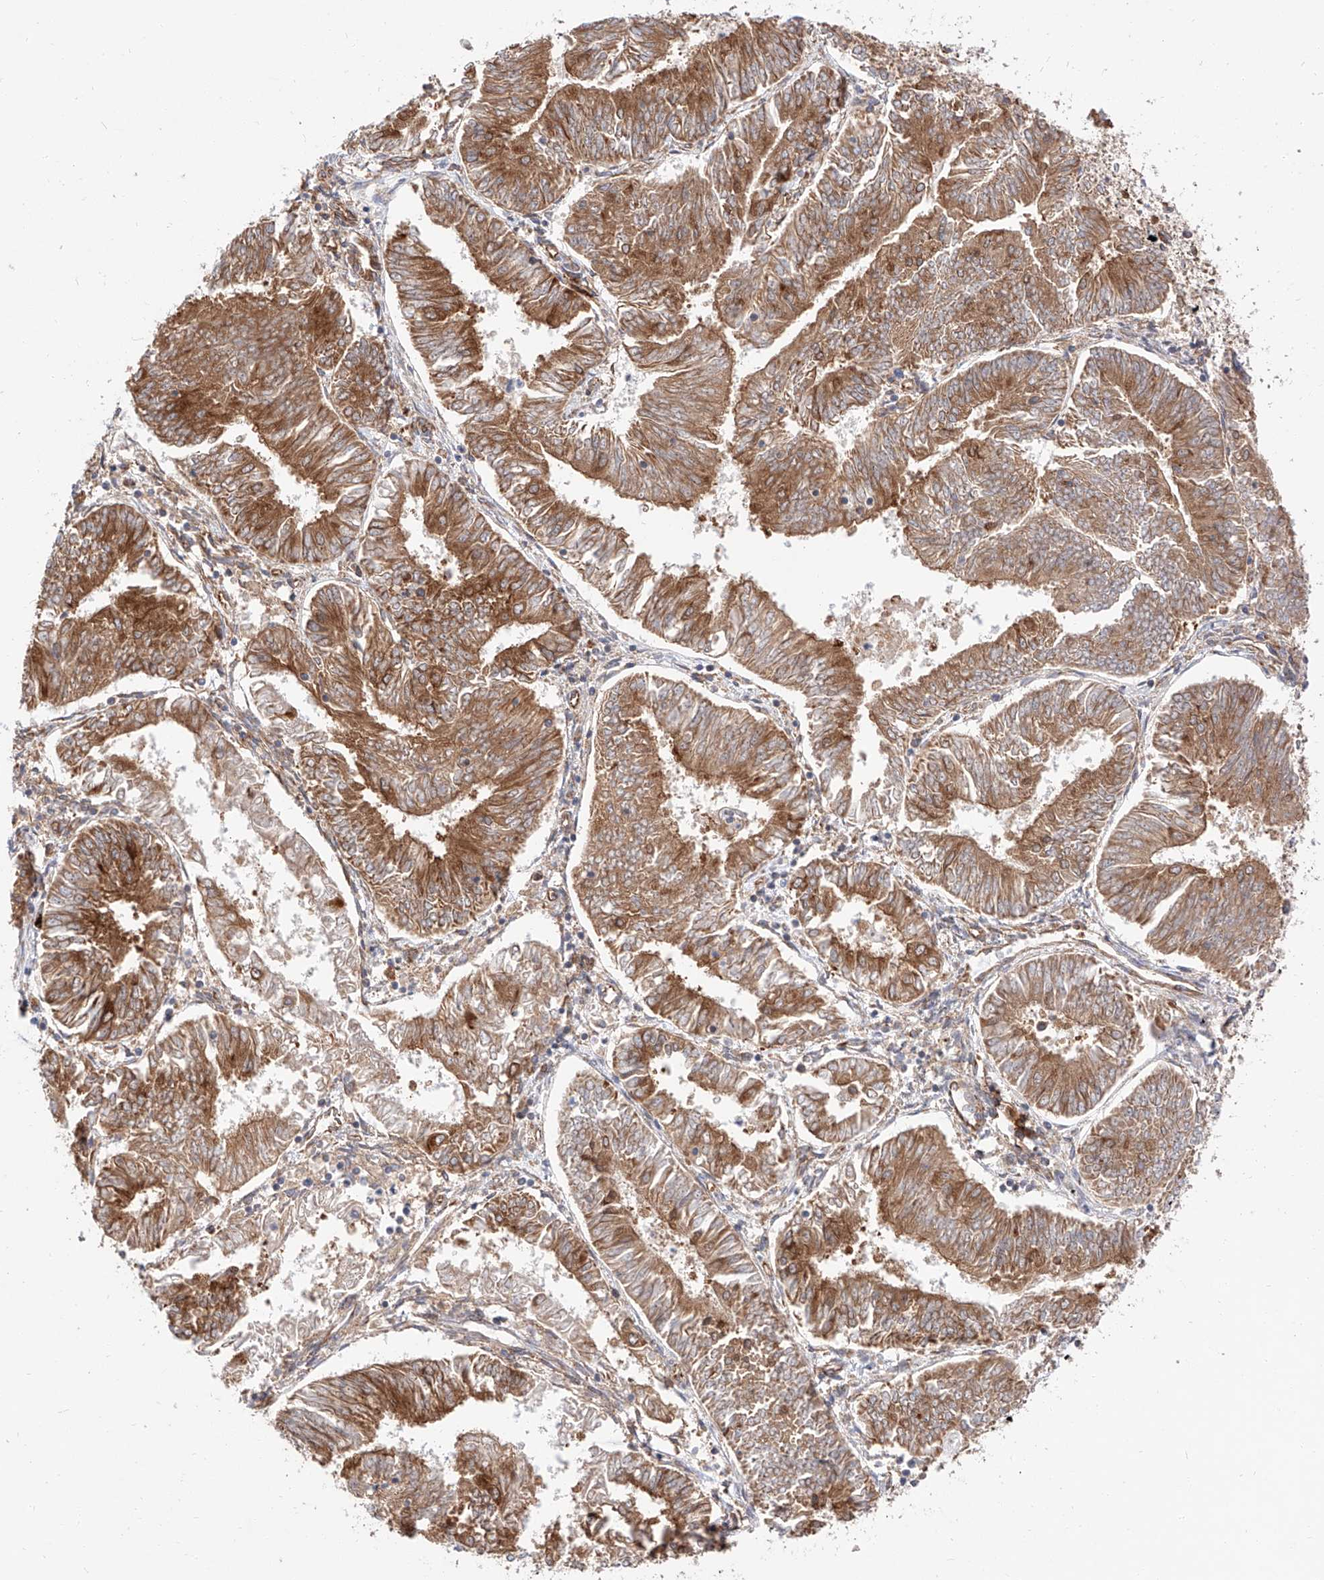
{"staining": {"intensity": "moderate", "quantity": ">75%", "location": "cytoplasmic/membranous"}, "tissue": "endometrial cancer", "cell_type": "Tumor cells", "image_type": "cancer", "snomed": [{"axis": "morphology", "description": "Adenocarcinoma, NOS"}, {"axis": "topography", "description": "Endometrium"}], "caption": "IHC histopathology image of neoplastic tissue: human endometrial cancer stained using IHC displays medium levels of moderate protein expression localized specifically in the cytoplasmic/membranous of tumor cells, appearing as a cytoplasmic/membranous brown color.", "gene": "ISCA2", "patient": {"sex": "female", "age": 58}}